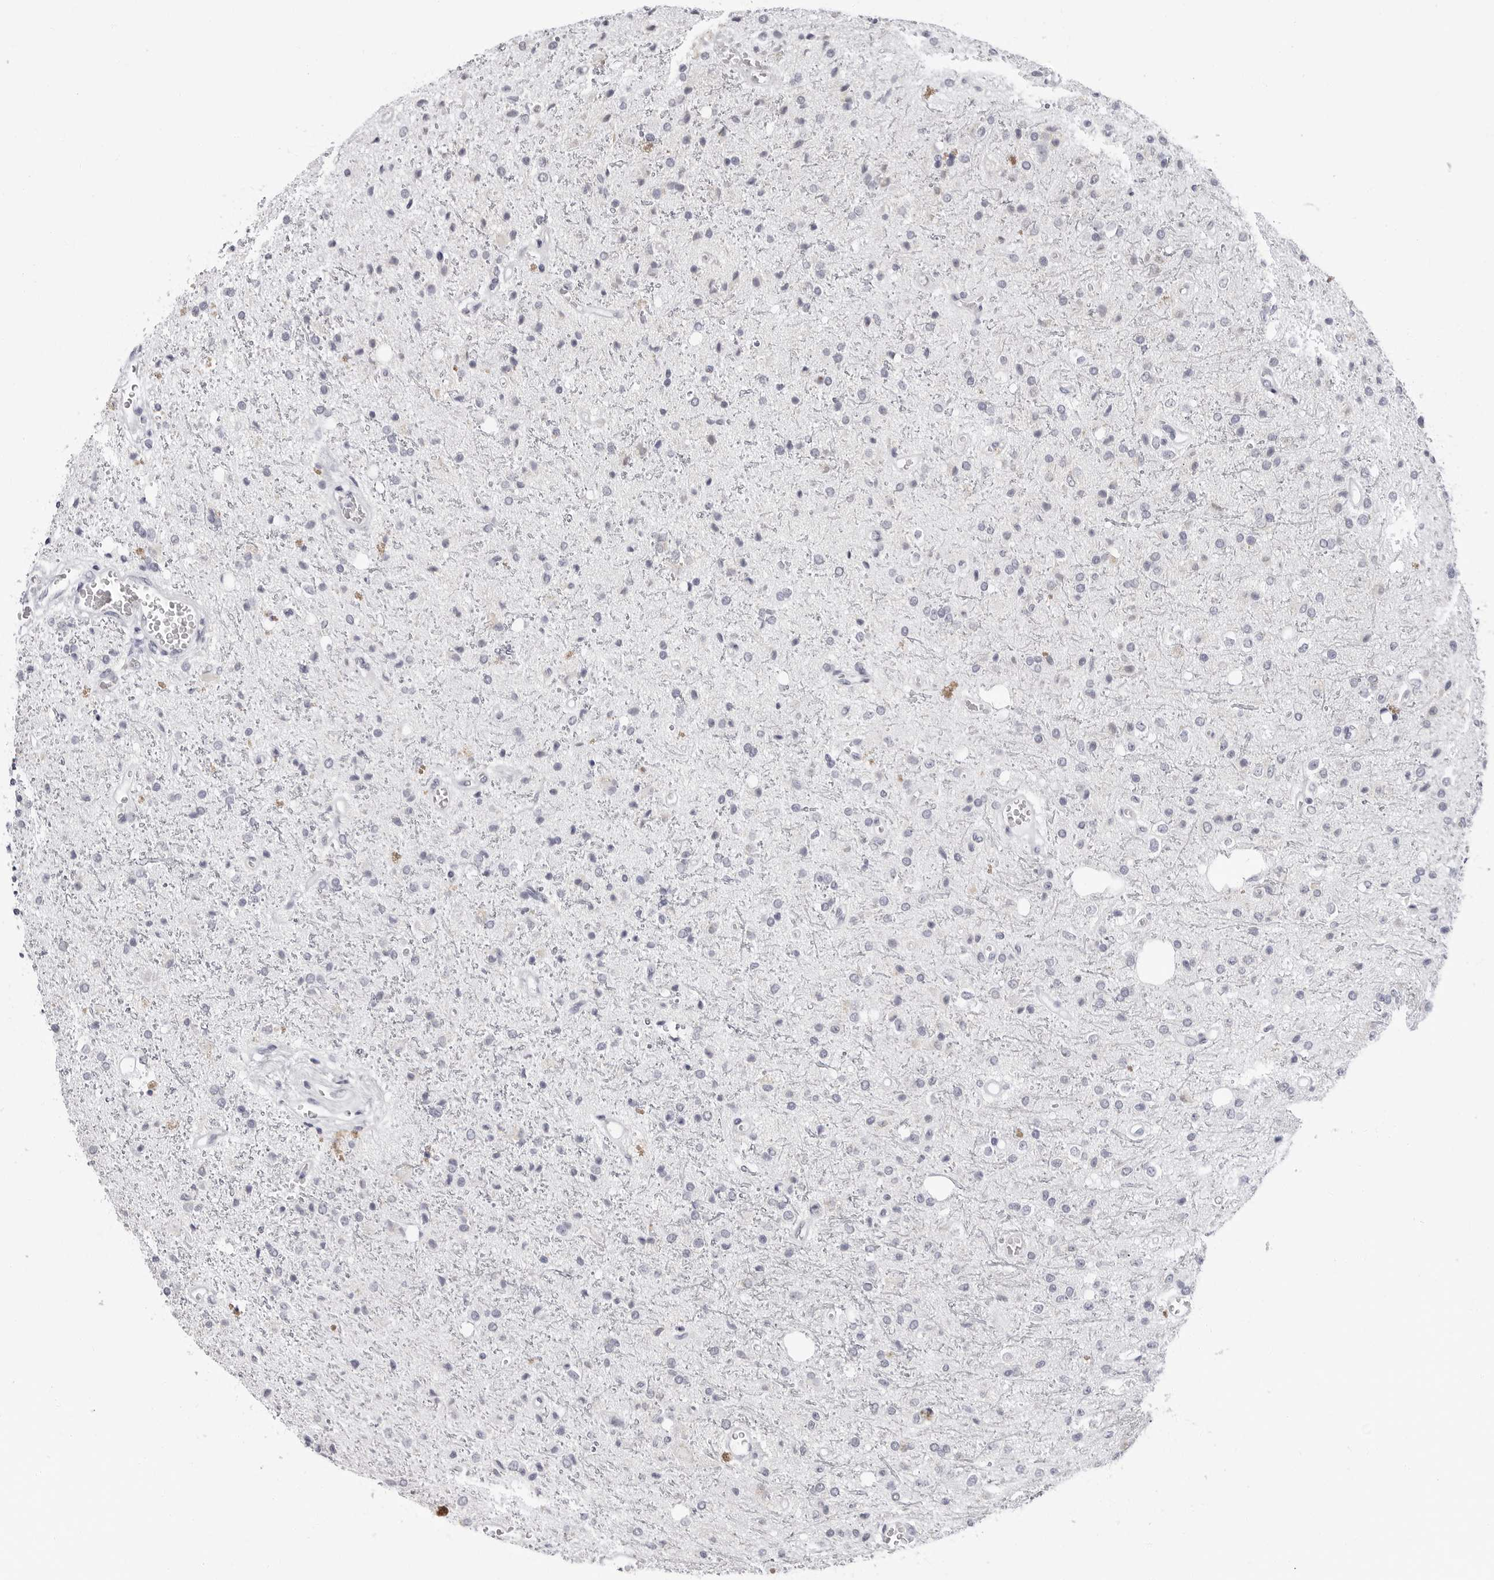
{"staining": {"intensity": "negative", "quantity": "none", "location": "none"}, "tissue": "glioma", "cell_type": "Tumor cells", "image_type": "cancer", "snomed": [{"axis": "morphology", "description": "Glioma, malignant, High grade"}, {"axis": "topography", "description": "Brain"}], "caption": "Tumor cells are negative for protein expression in human high-grade glioma (malignant).", "gene": "ERICH3", "patient": {"sex": "male", "age": 47}}